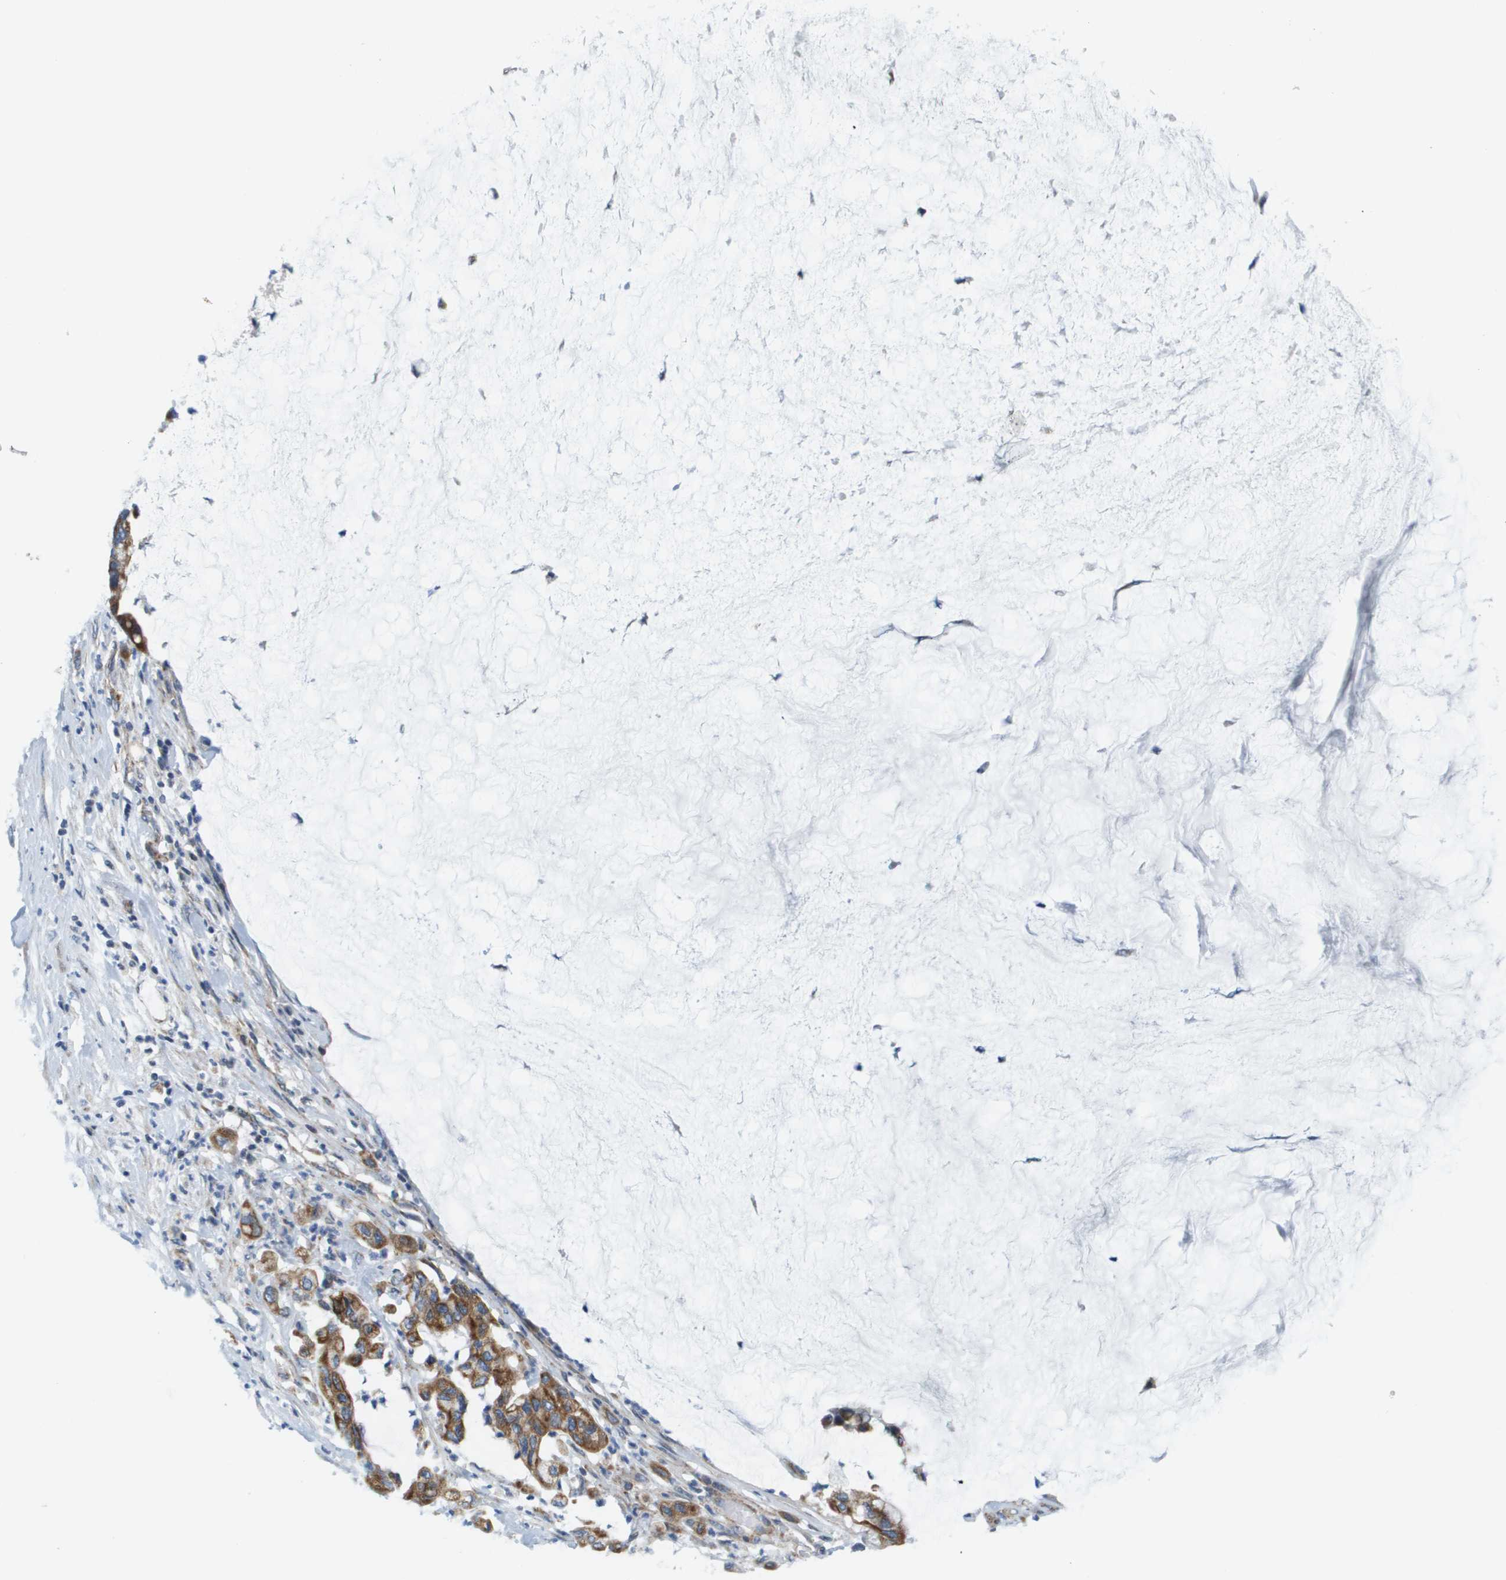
{"staining": {"intensity": "moderate", "quantity": ">75%", "location": "cytoplasmic/membranous"}, "tissue": "pancreatic cancer", "cell_type": "Tumor cells", "image_type": "cancer", "snomed": [{"axis": "morphology", "description": "Adenocarcinoma, NOS"}, {"axis": "topography", "description": "Pancreas"}], "caption": "Immunohistochemical staining of human pancreatic cancer exhibits medium levels of moderate cytoplasmic/membranous staining in about >75% of tumor cells.", "gene": "KRT23", "patient": {"sex": "male", "age": 41}}